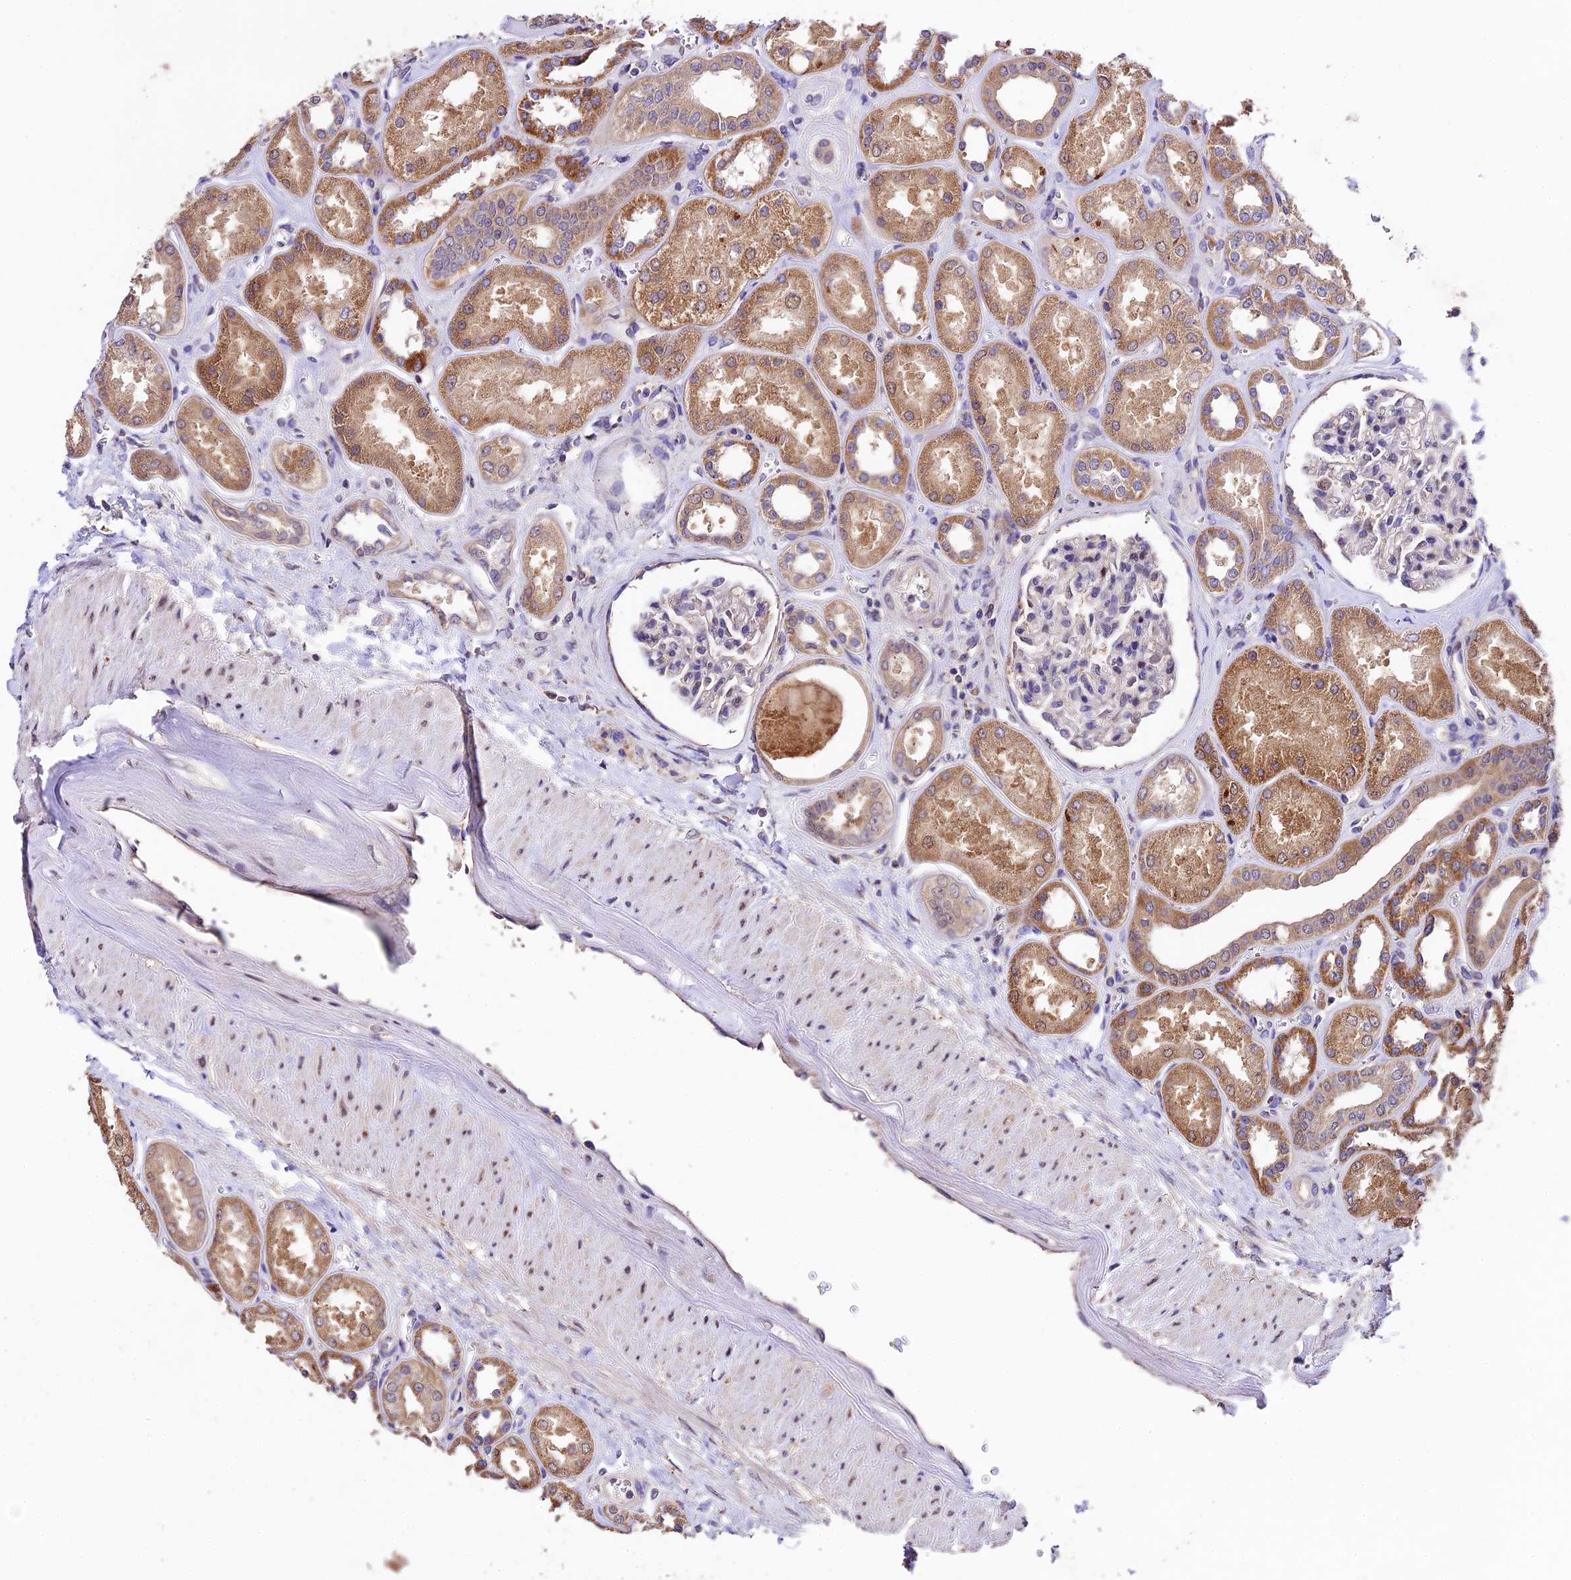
{"staining": {"intensity": "negative", "quantity": "none", "location": "none"}, "tissue": "kidney", "cell_type": "Cells in glomeruli", "image_type": "normal", "snomed": [{"axis": "morphology", "description": "Normal tissue, NOS"}, {"axis": "morphology", "description": "Adenocarcinoma, NOS"}, {"axis": "topography", "description": "Kidney"}], "caption": "Cells in glomeruli are negative for brown protein staining in benign kidney. (Stains: DAB immunohistochemistry with hematoxylin counter stain, Microscopy: brightfield microscopy at high magnification).", "gene": "SBNO2", "patient": {"sex": "female", "age": 68}}